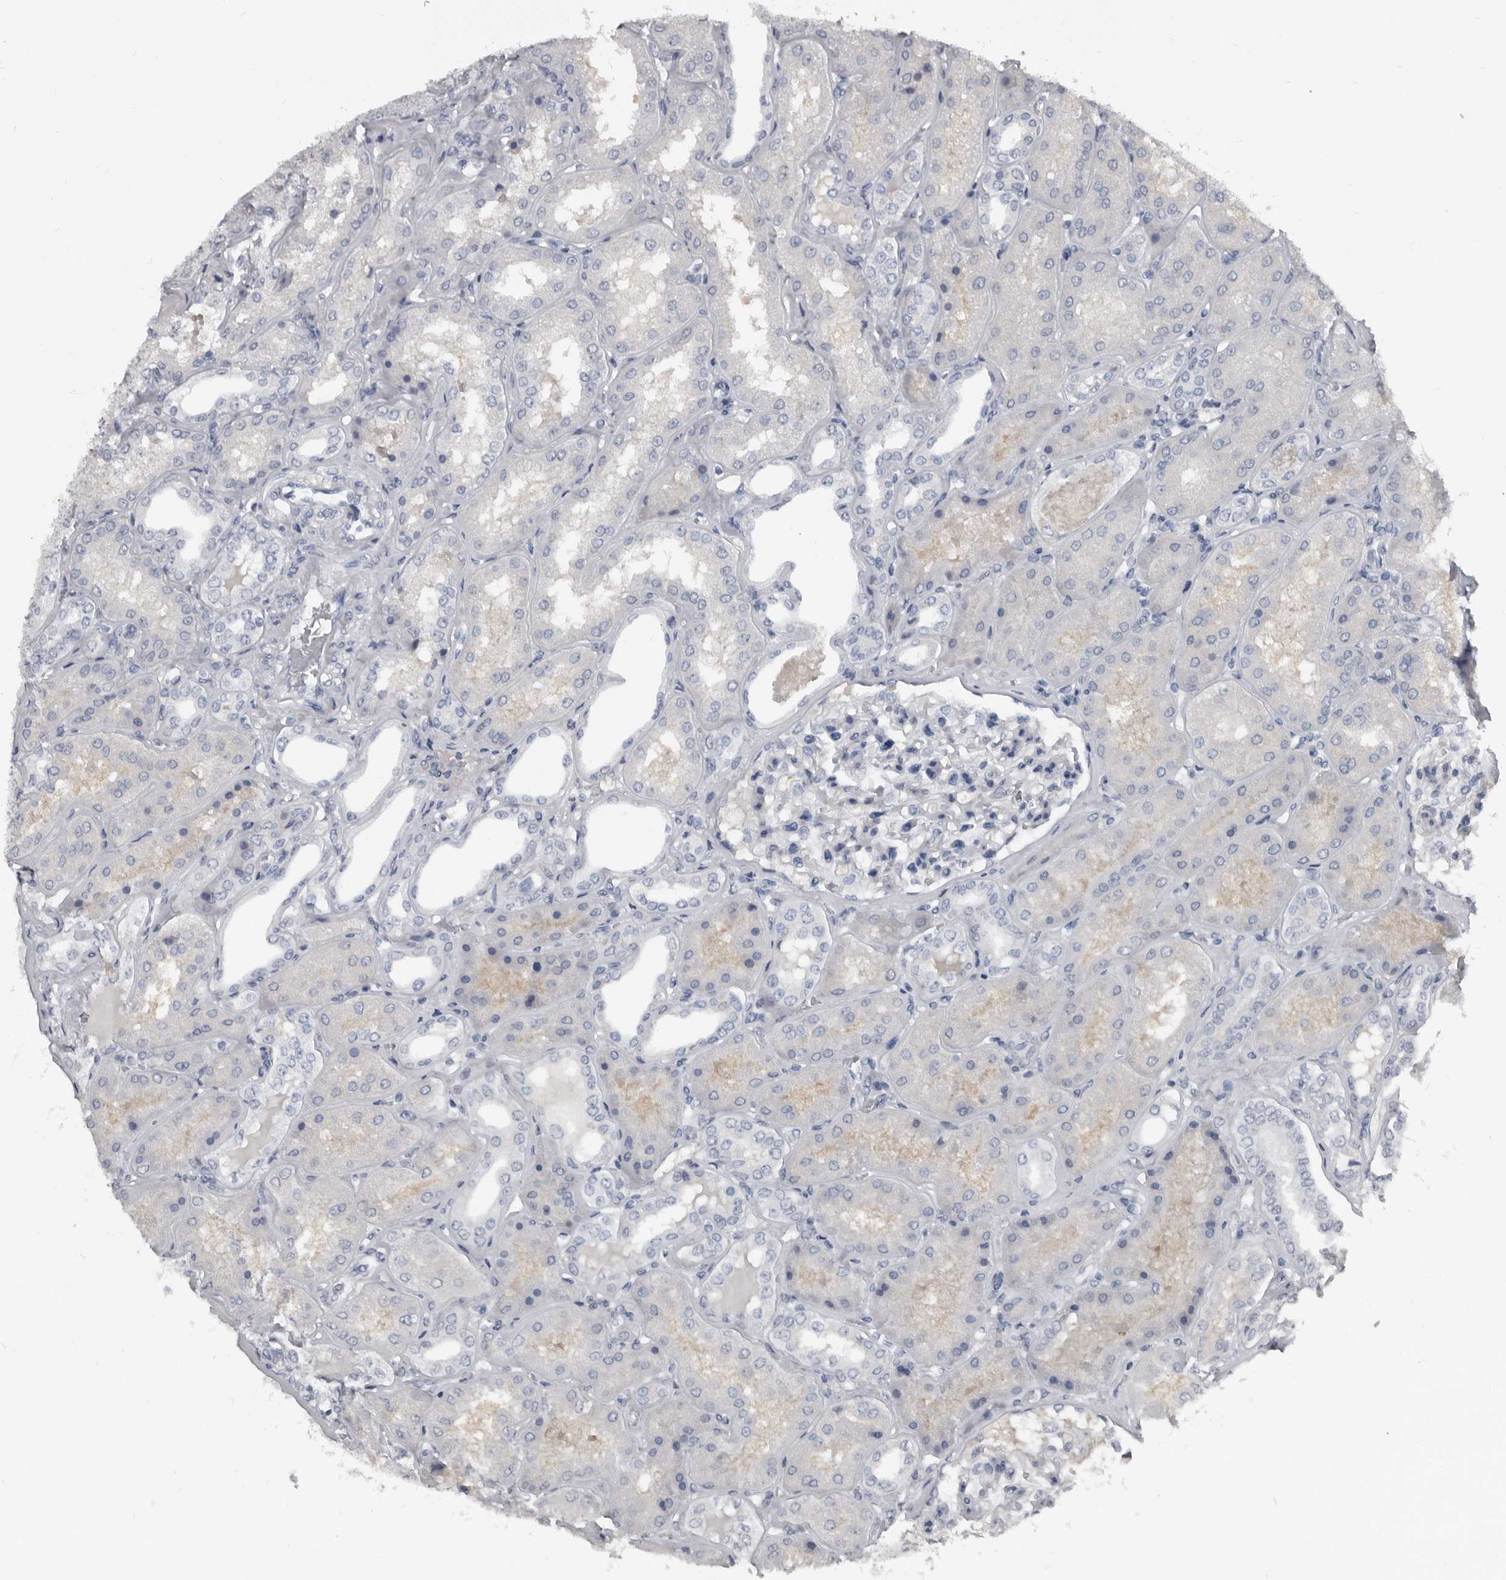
{"staining": {"intensity": "negative", "quantity": "none", "location": "none"}, "tissue": "kidney", "cell_type": "Cells in glomeruli", "image_type": "normal", "snomed": [{"axis": "morphology", "description": "Normal tissue, NOS"}, {"axis": "topography", "description": "Kidney"}], "caption": "High power microscopy histopathology image of an immunohistochemistry micrograph of benign kidney, revealing no significant positivity in cells in glomeruli.", "gene": "GREB1", "patient": {"sex": "female", "age": 56}}